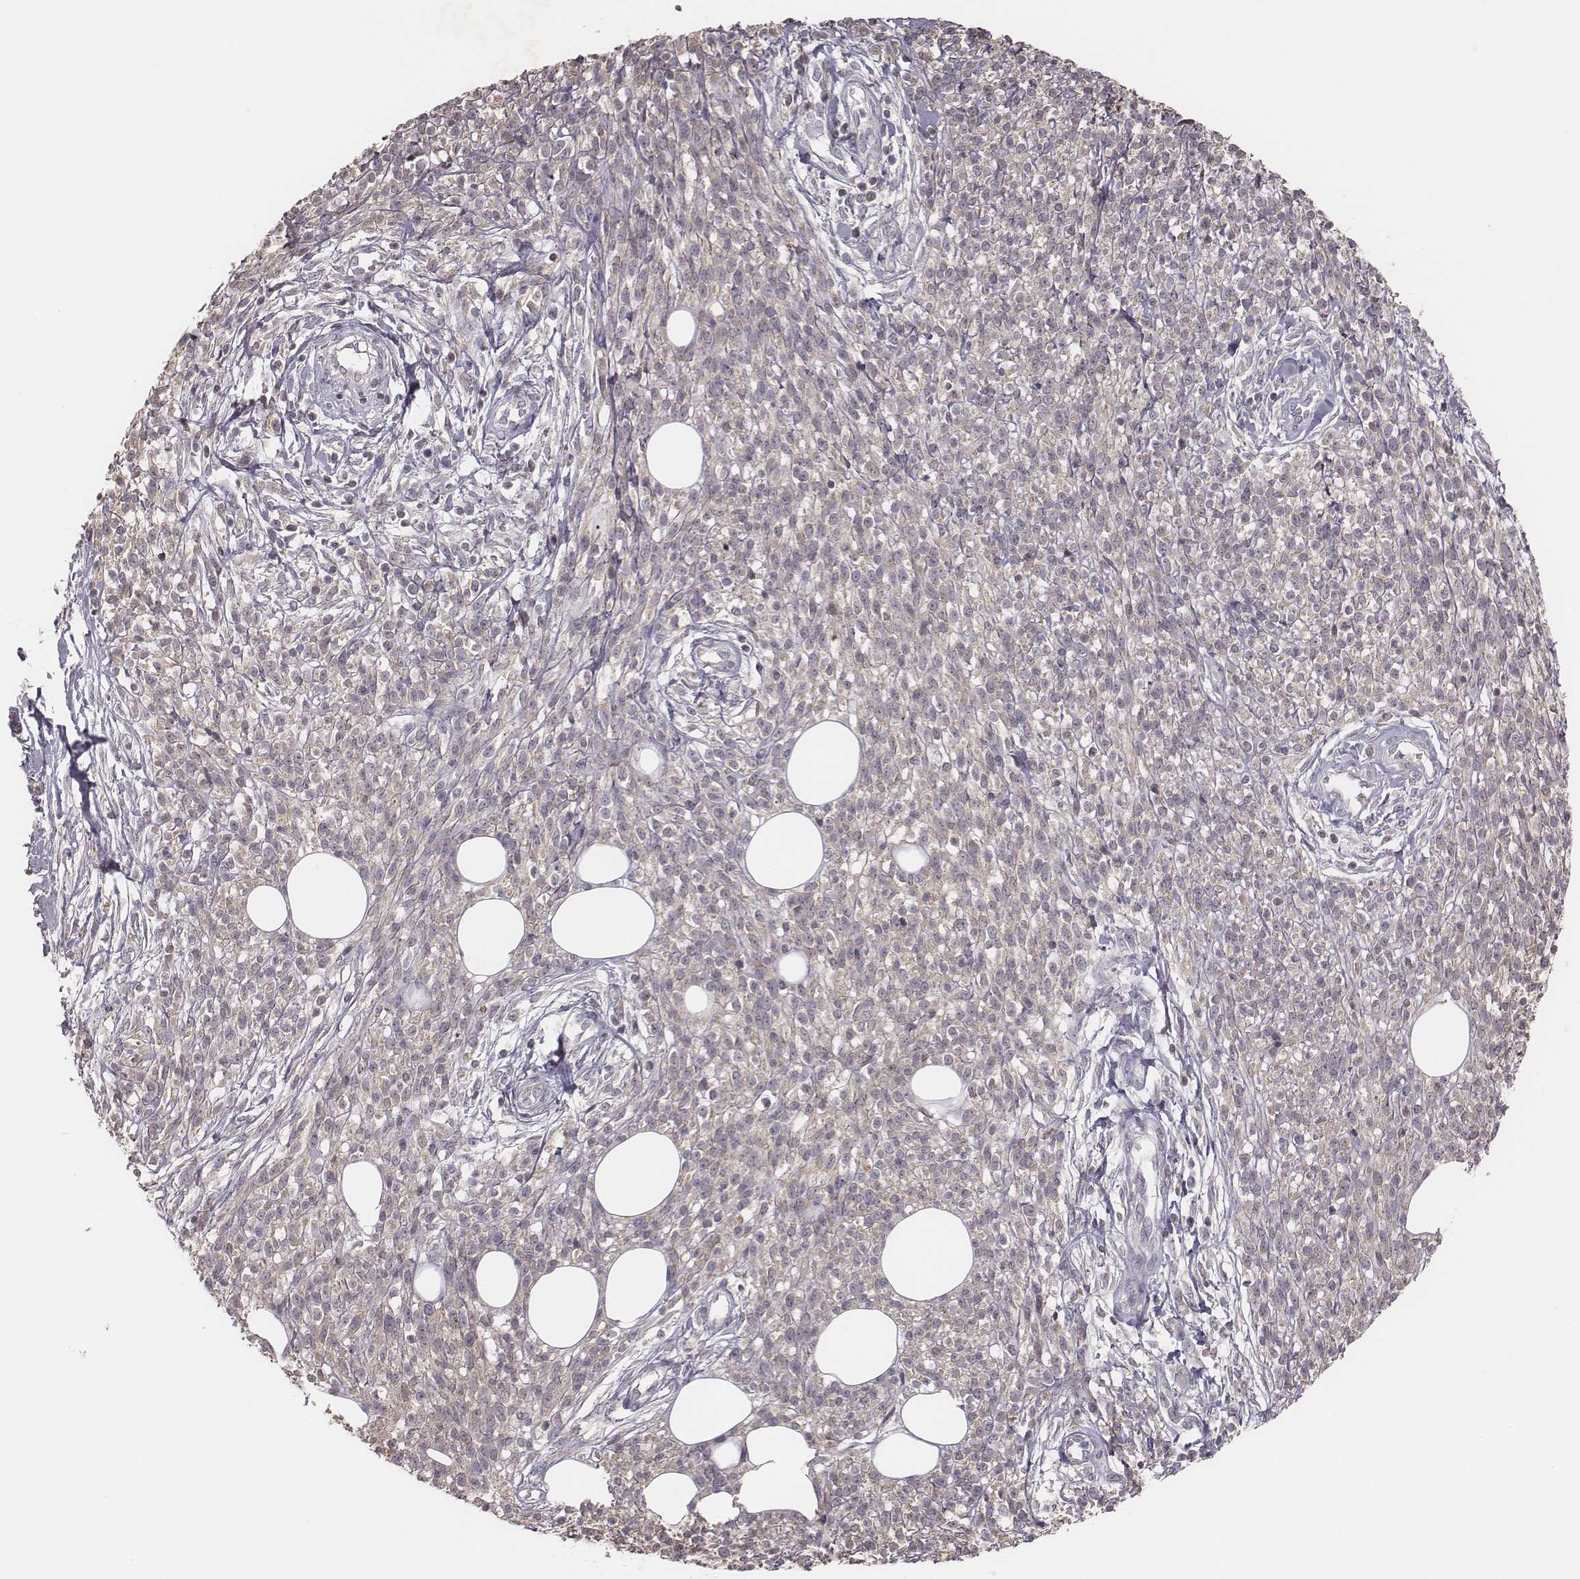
{"staining": {"intensity": "weak", "quantity": "25%-75%", "location": "cytoplasmic/membranous"}, "tissue": "melanoma", "cell_type": "Tumor cells", "image_type": "cancer", "snomed": [{"axis": "morphology", "description": "Malignant melanoma, NOS"}, {"axis": "topography", "description": "Skin"}, {"axis": "topography", "description": "Skin of trunk"}], "caption": "IHC histopathology image of neoplastic tissue: human malignant melanoma stained using immunohistochemistry exhibits low levels of weak protein expression localized specifically in the cytoplasmic/membranous of tumor cells, appearing as a cytoplasmic/membranous brown color.", "gene": "TLX3", "patient": {"sex": "male", "age": 74}}